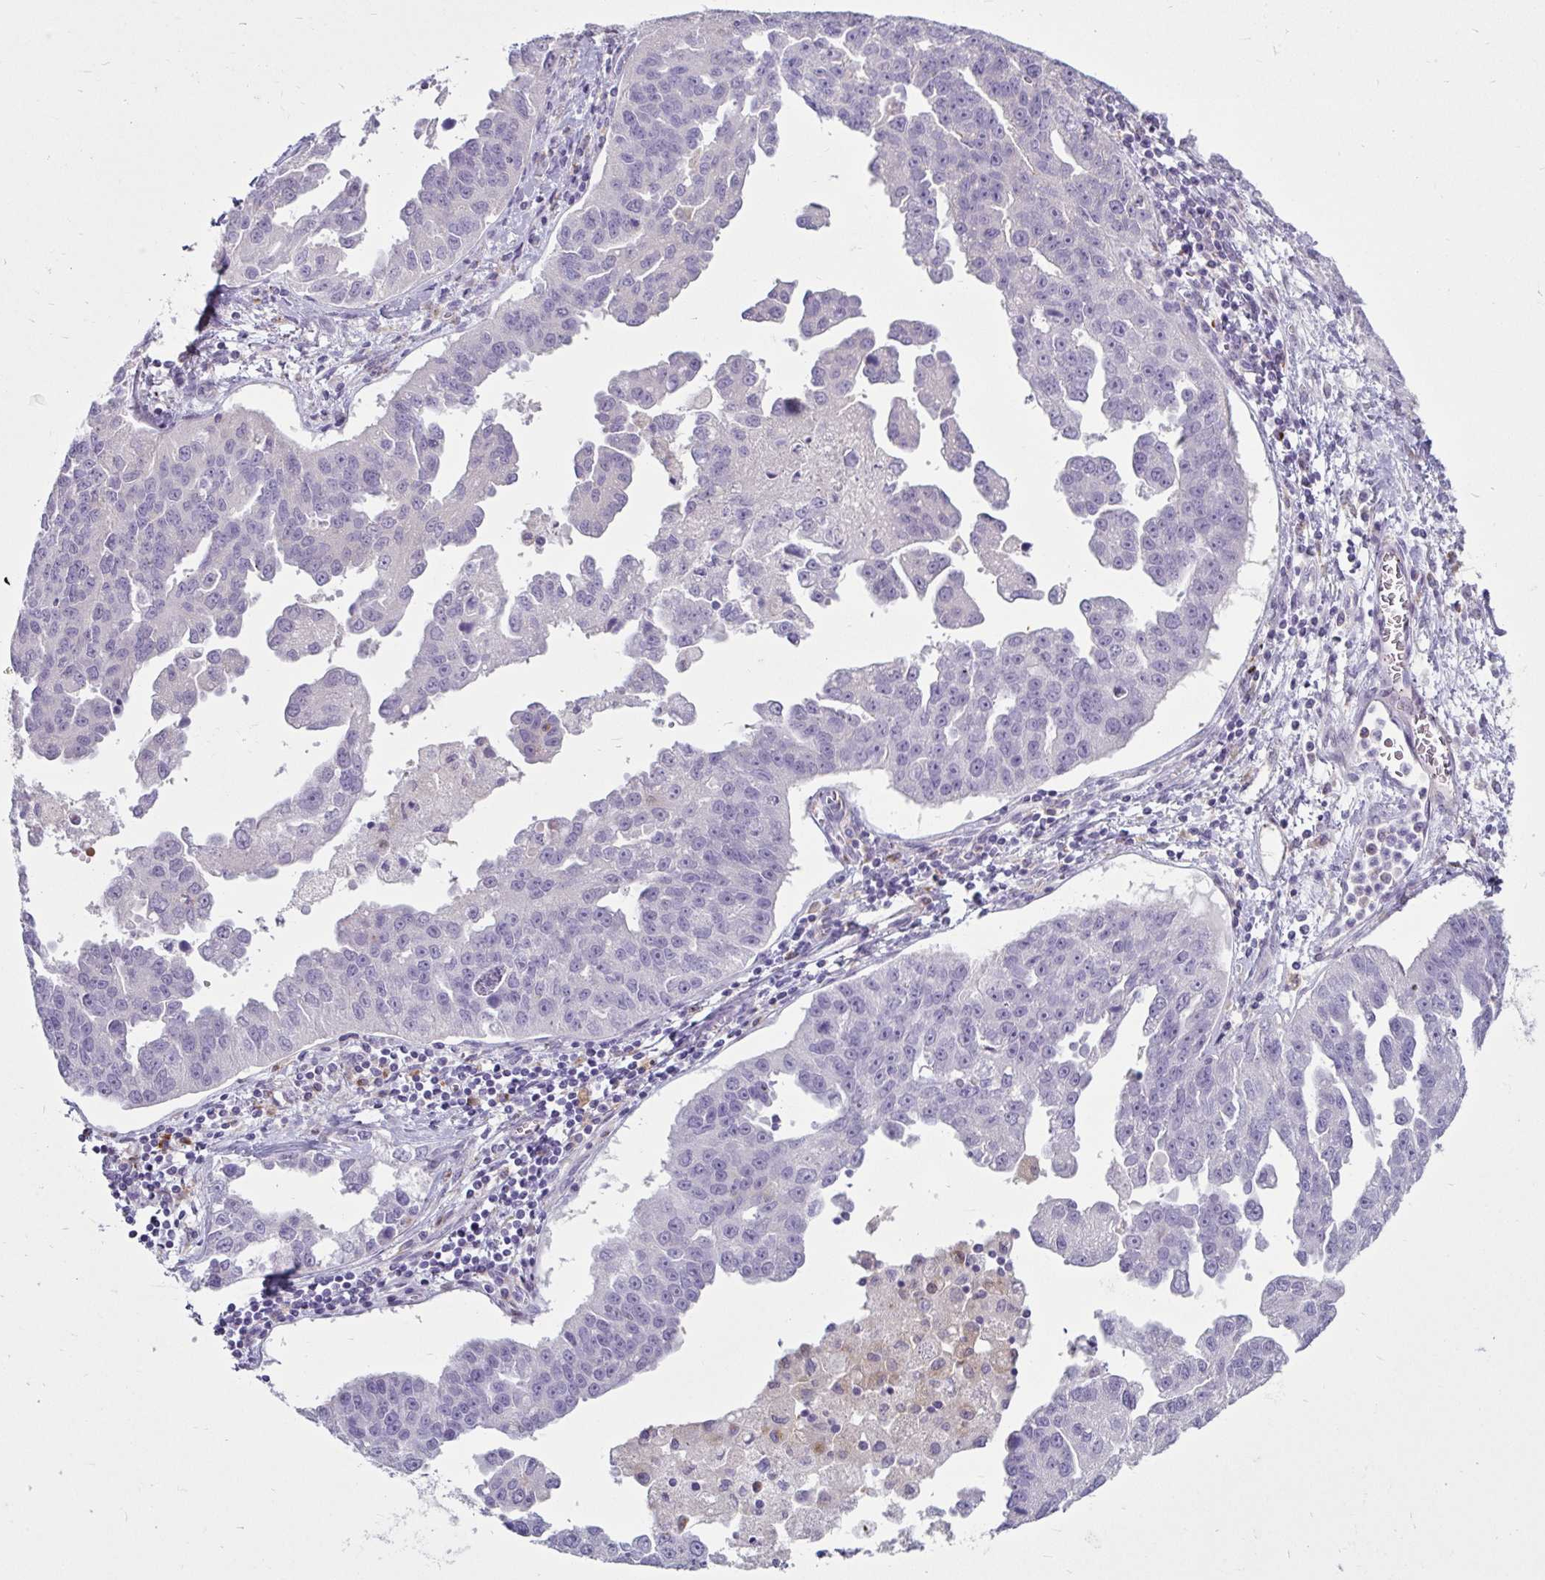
{"staining": {"intensity": "negative", "quantity": "none", "location": "none"}, "tissue": "ovarian cancer", "cell_type": "Tumor cells", "image_type": "cancer", "snomed": [{"axis": "morphology", "description": "Cystadenocarcinoma, serous, NOS"}, {"axis": "topography", "description": "Ovary"}], "caption": "This is an immunohistochemistry (IHC) photomicrograph of serous cystadenocarcinoma (ovarian). There is no expression in tumor cells.", "gene": "CTSZ", "patient": {"sex": "female", "age": 75}}